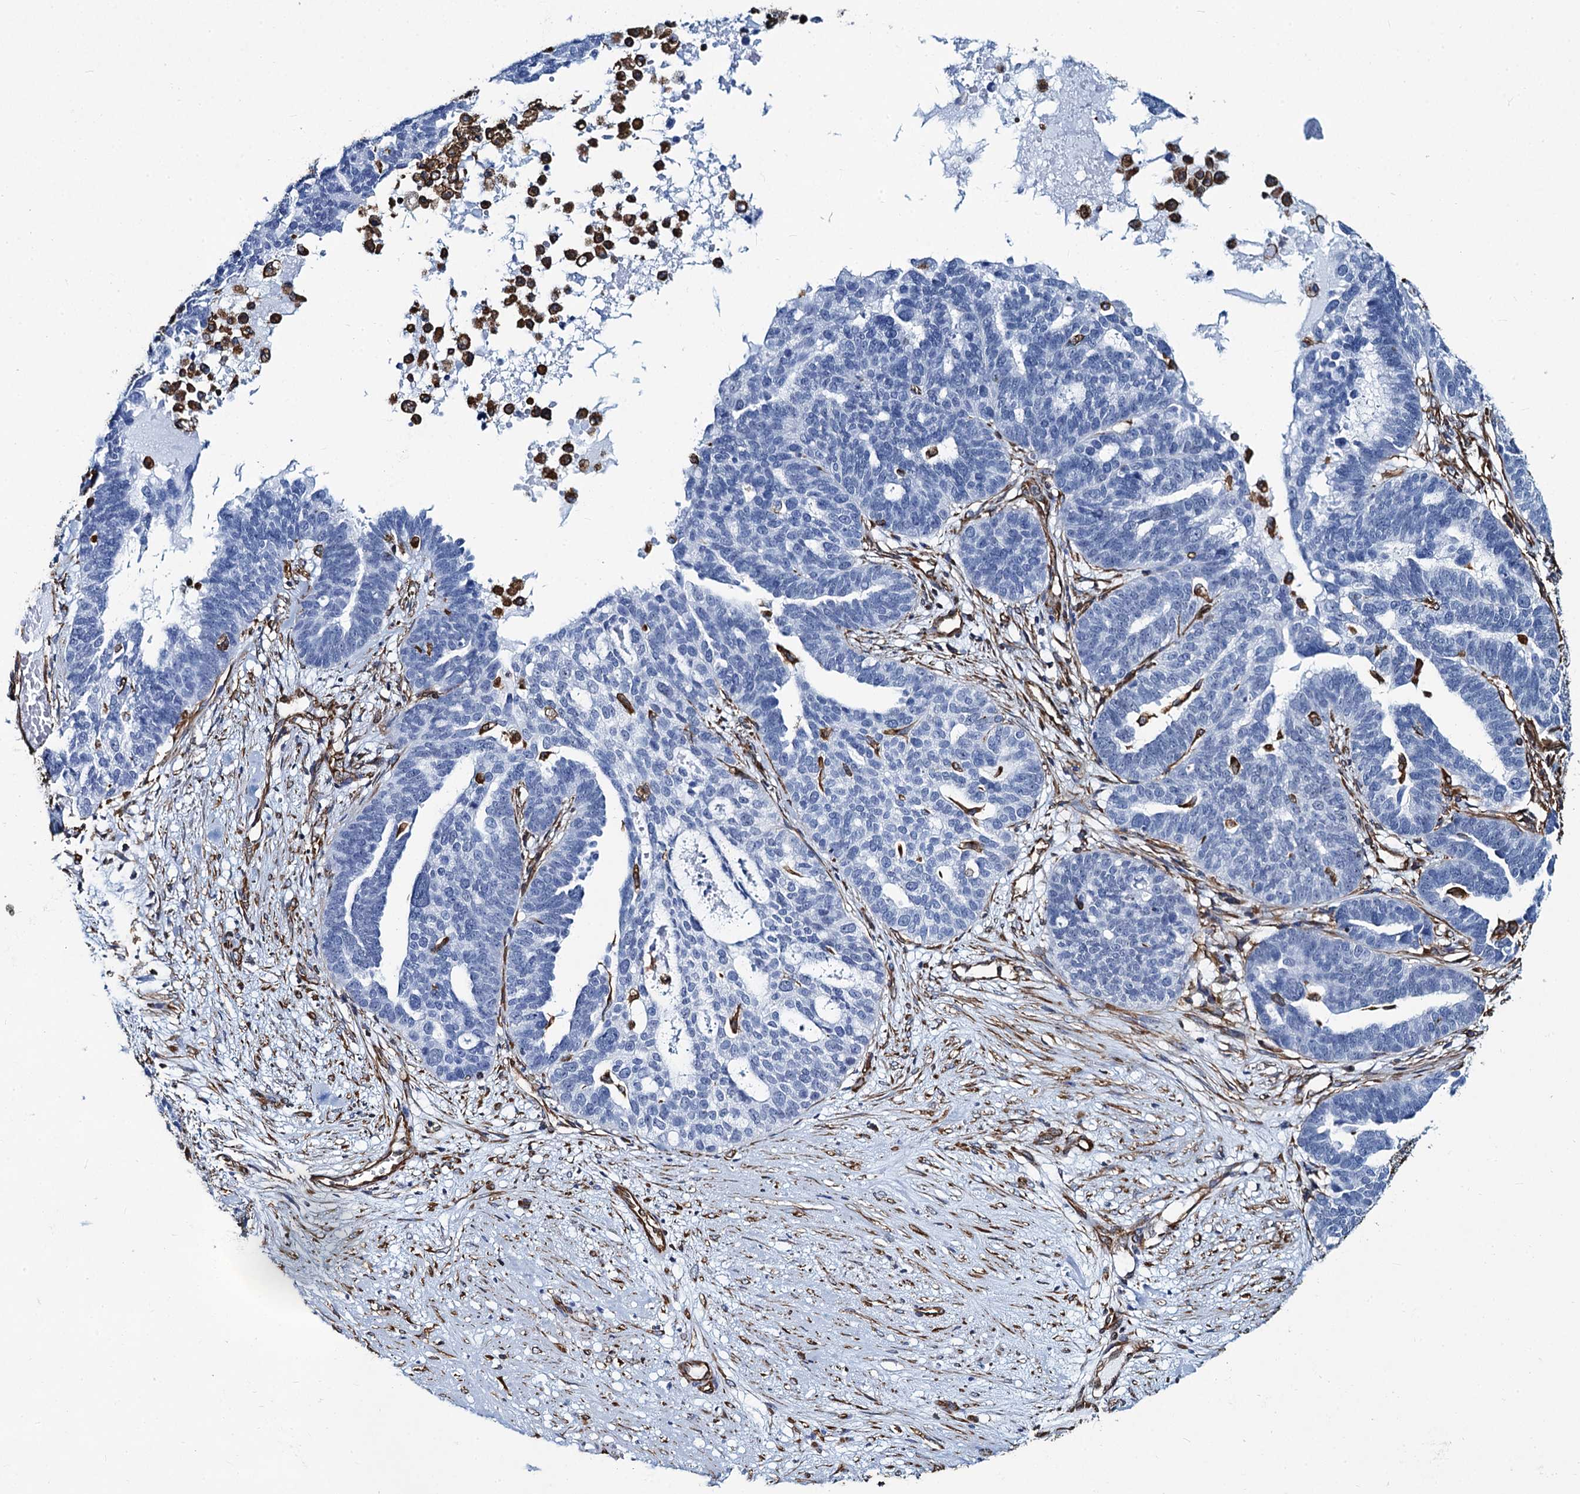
{"staining": {"intensity": "negative", "quantity": "none", "location": "none"}, "tissue": "ovarian cancer", "cell_type": "Tumor cells", "image_type": "cancer", "snomed": [{"axis": "morphology", "description": "Cystadenocarcinoma, serous, NOS"}, {"axis": "topography", "description": "Ovary"}], "caption": "Protein analysis of ovarian cancer reveals no significant positivity in tumor cells. (DAB immunohistochemistry (IHC) with hematoxylin counter stain).", "gene": "PGM2", "patient": {"sex": "female", "age": 59}}